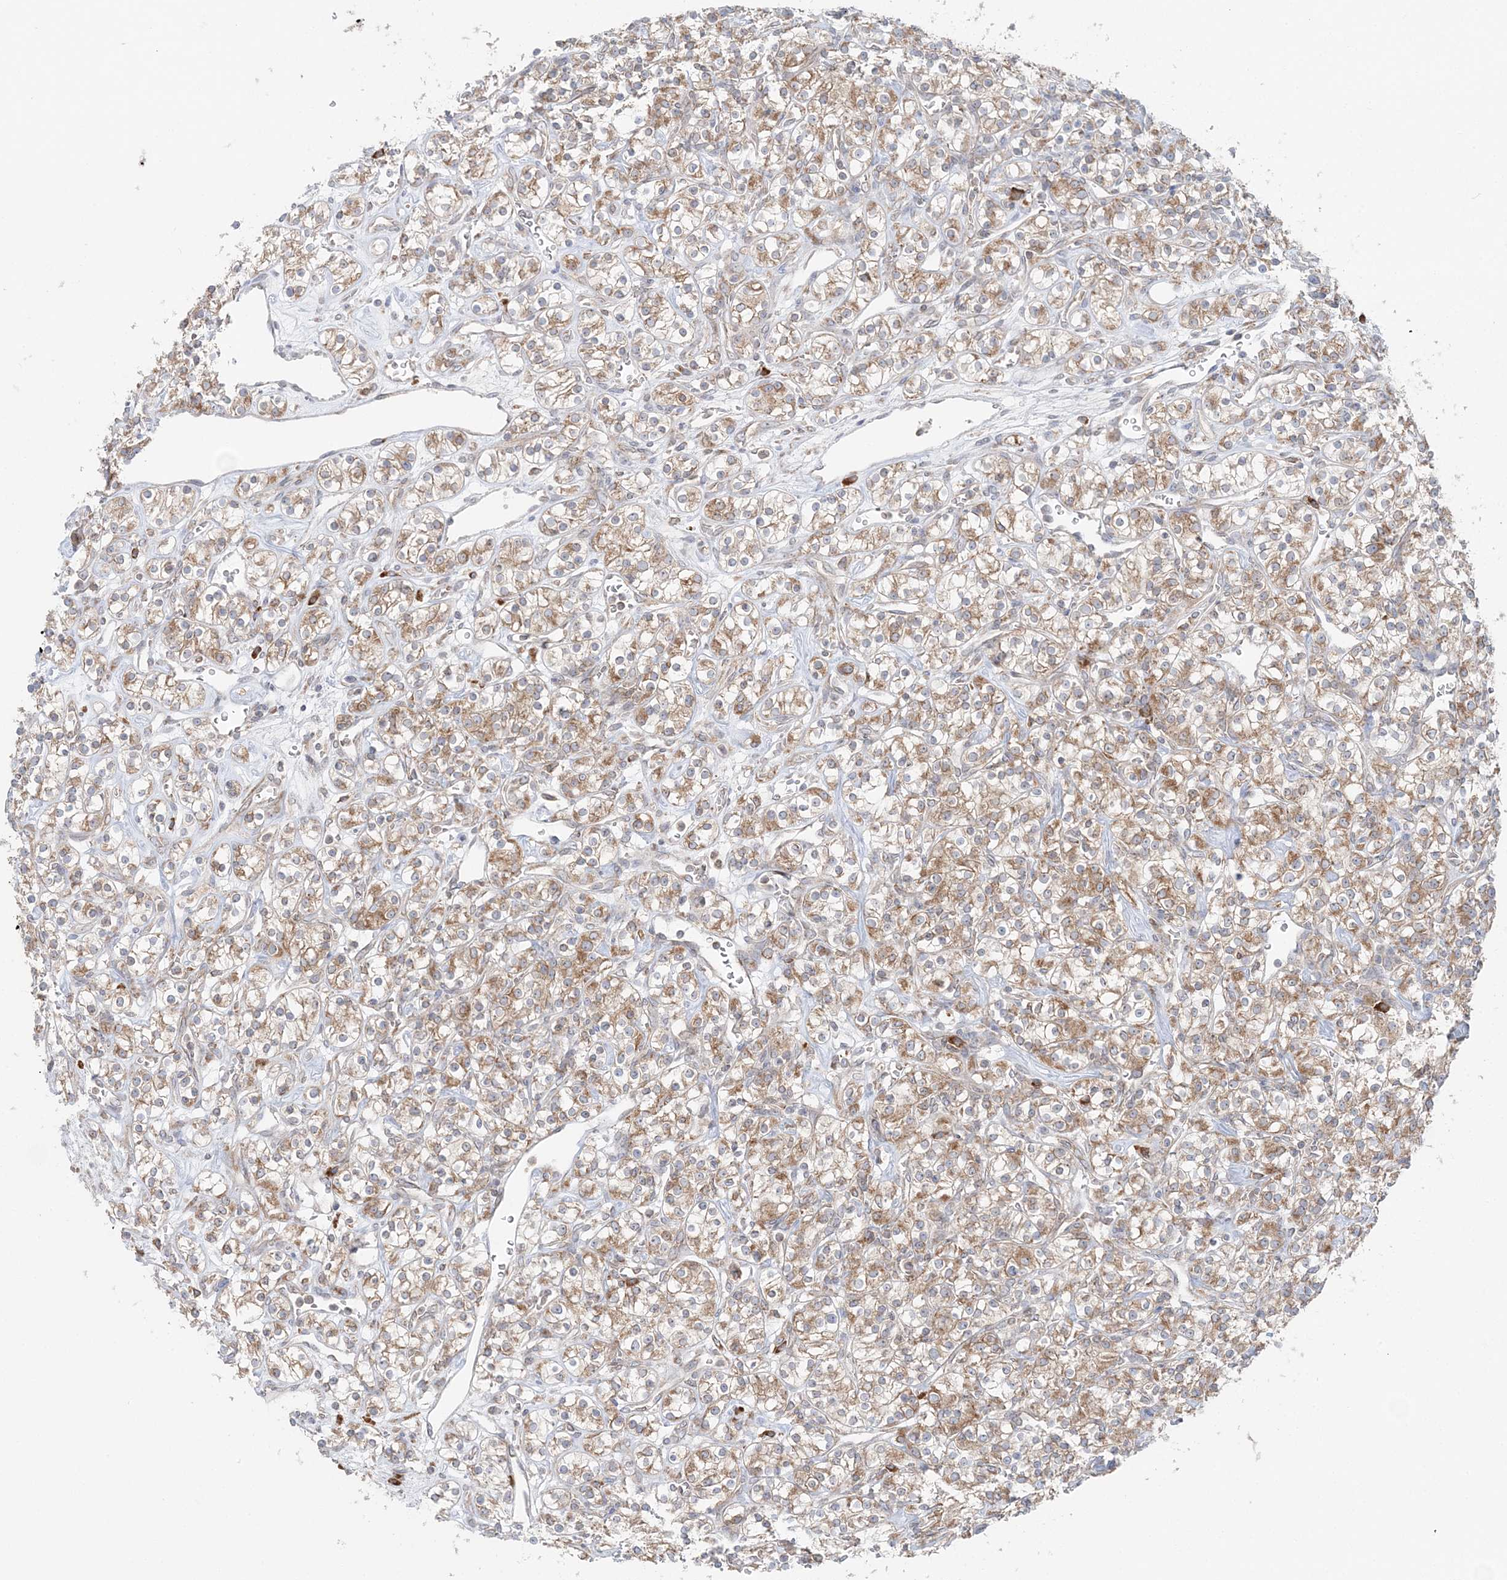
{"staining": {"intensity": "moderate", "quantity": "25%-75%", "location": "cytoplasmic/membranous"}, "tissue": "renal cancer", "cell_type": "Tumor cells", "image_type": "cancer", "snomed": [{"axis": "morphology", "description": "Adenocarcinoma, NOS"}, {"axis": "topography", "description": "Kidney"}], "caption": "This histopathology image demonstrates immunohistochemistry (IHC) staining of renal cancer (adenocarcinoma), with medium moderate cytoplasmic/membranous staining in about 25%-75% of tumor cells.", "gene": "TMED10", "patient": {"sex": "male", "age": 77}}